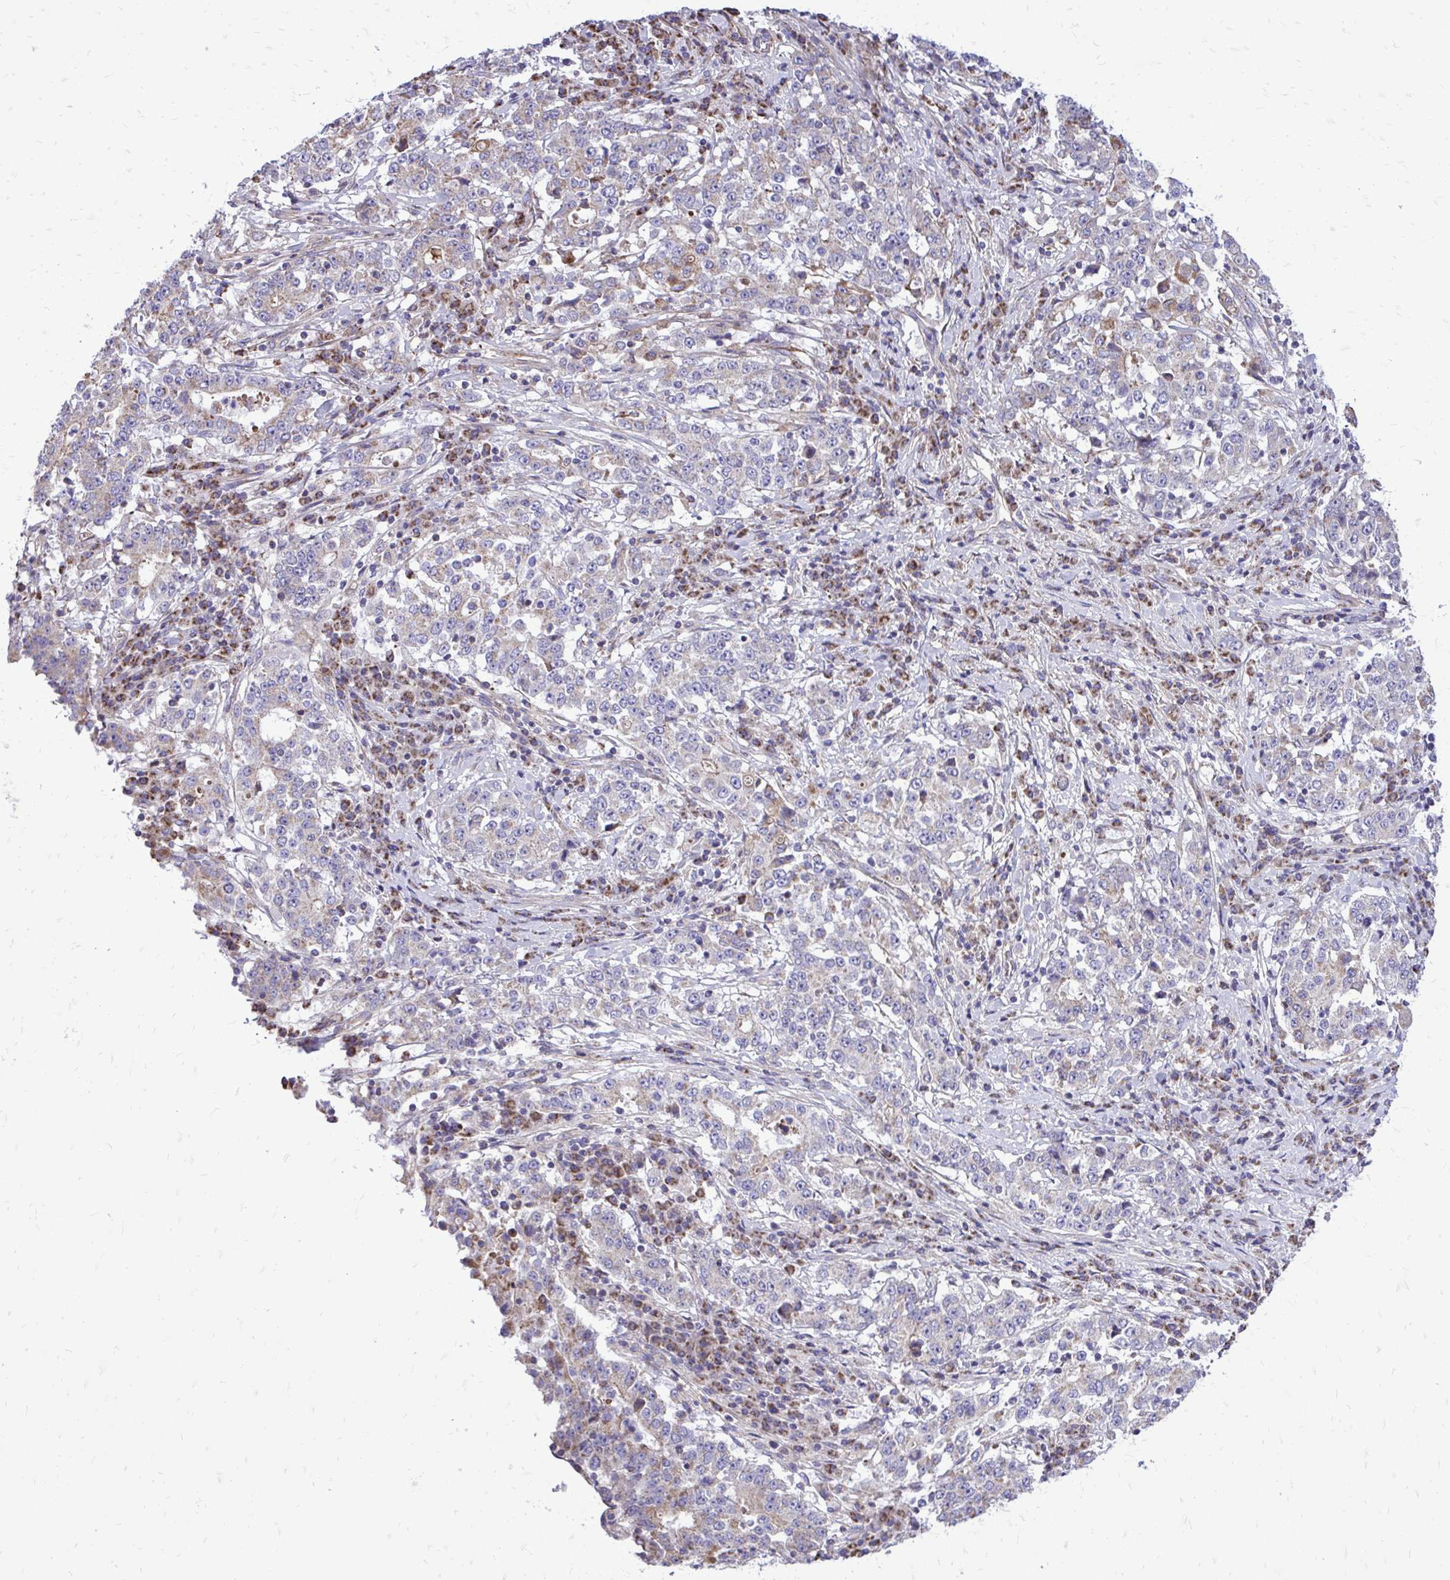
{"staining": {"intensity": "weak", "quantity": "<25%", "location": "cytoplasmic/membranous"}, "tissue": "stomach cancer", "cell_type": "Tumor cells", "image_type": "cancer", "snomed": [{"axis": "morphology", "description": "Adenocarcinoma, NOS"}, {"axis": "topography", "description": "Stomach"}], "caption": "Photomicrograph shows no protein staining in tumor cells of adenocarcinoma (stomach) tissue.", "gene": "ATP13A2", "patient": {"sex": "male", "age": 59}}